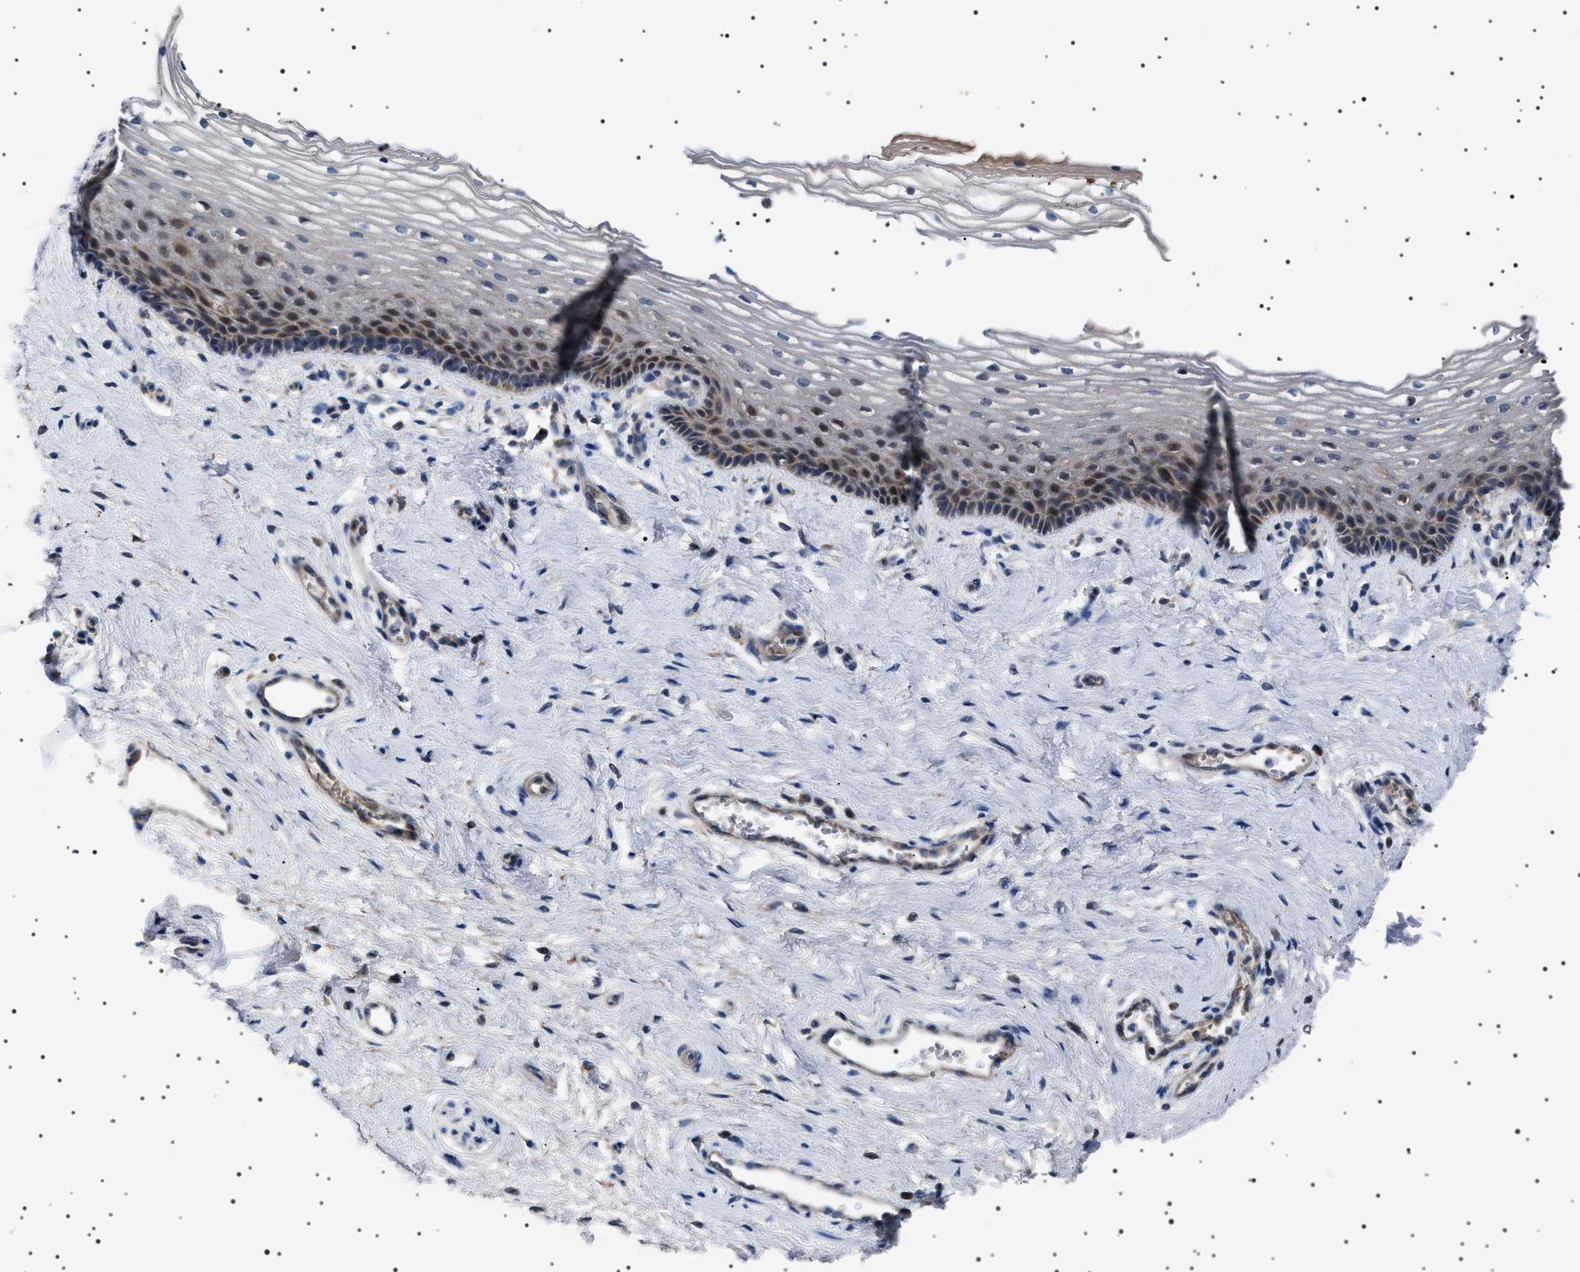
{"staining": {"intensity": "moderate", "quantity": "25%-75%", "location": "cytoplasmic/membranous,nuclear"}, "tissue": "vagina", "cell_type": "Squamous epithelial cells", "image_type": "normal", "snomed": [{"axis": "morphology", "description": "Normal tissue, NOS"}, {"axis": "topography", "description": "Vagina"}], "caption": "DAB immunohistochemical staining of benign human vagina shows moderate cytoplasmic/membranous,nuclear protein staining in about 25%-75% of squamous epithelial cells.", "gene": "PTRH1", "patient": {"sex": "female", "age": 46}}